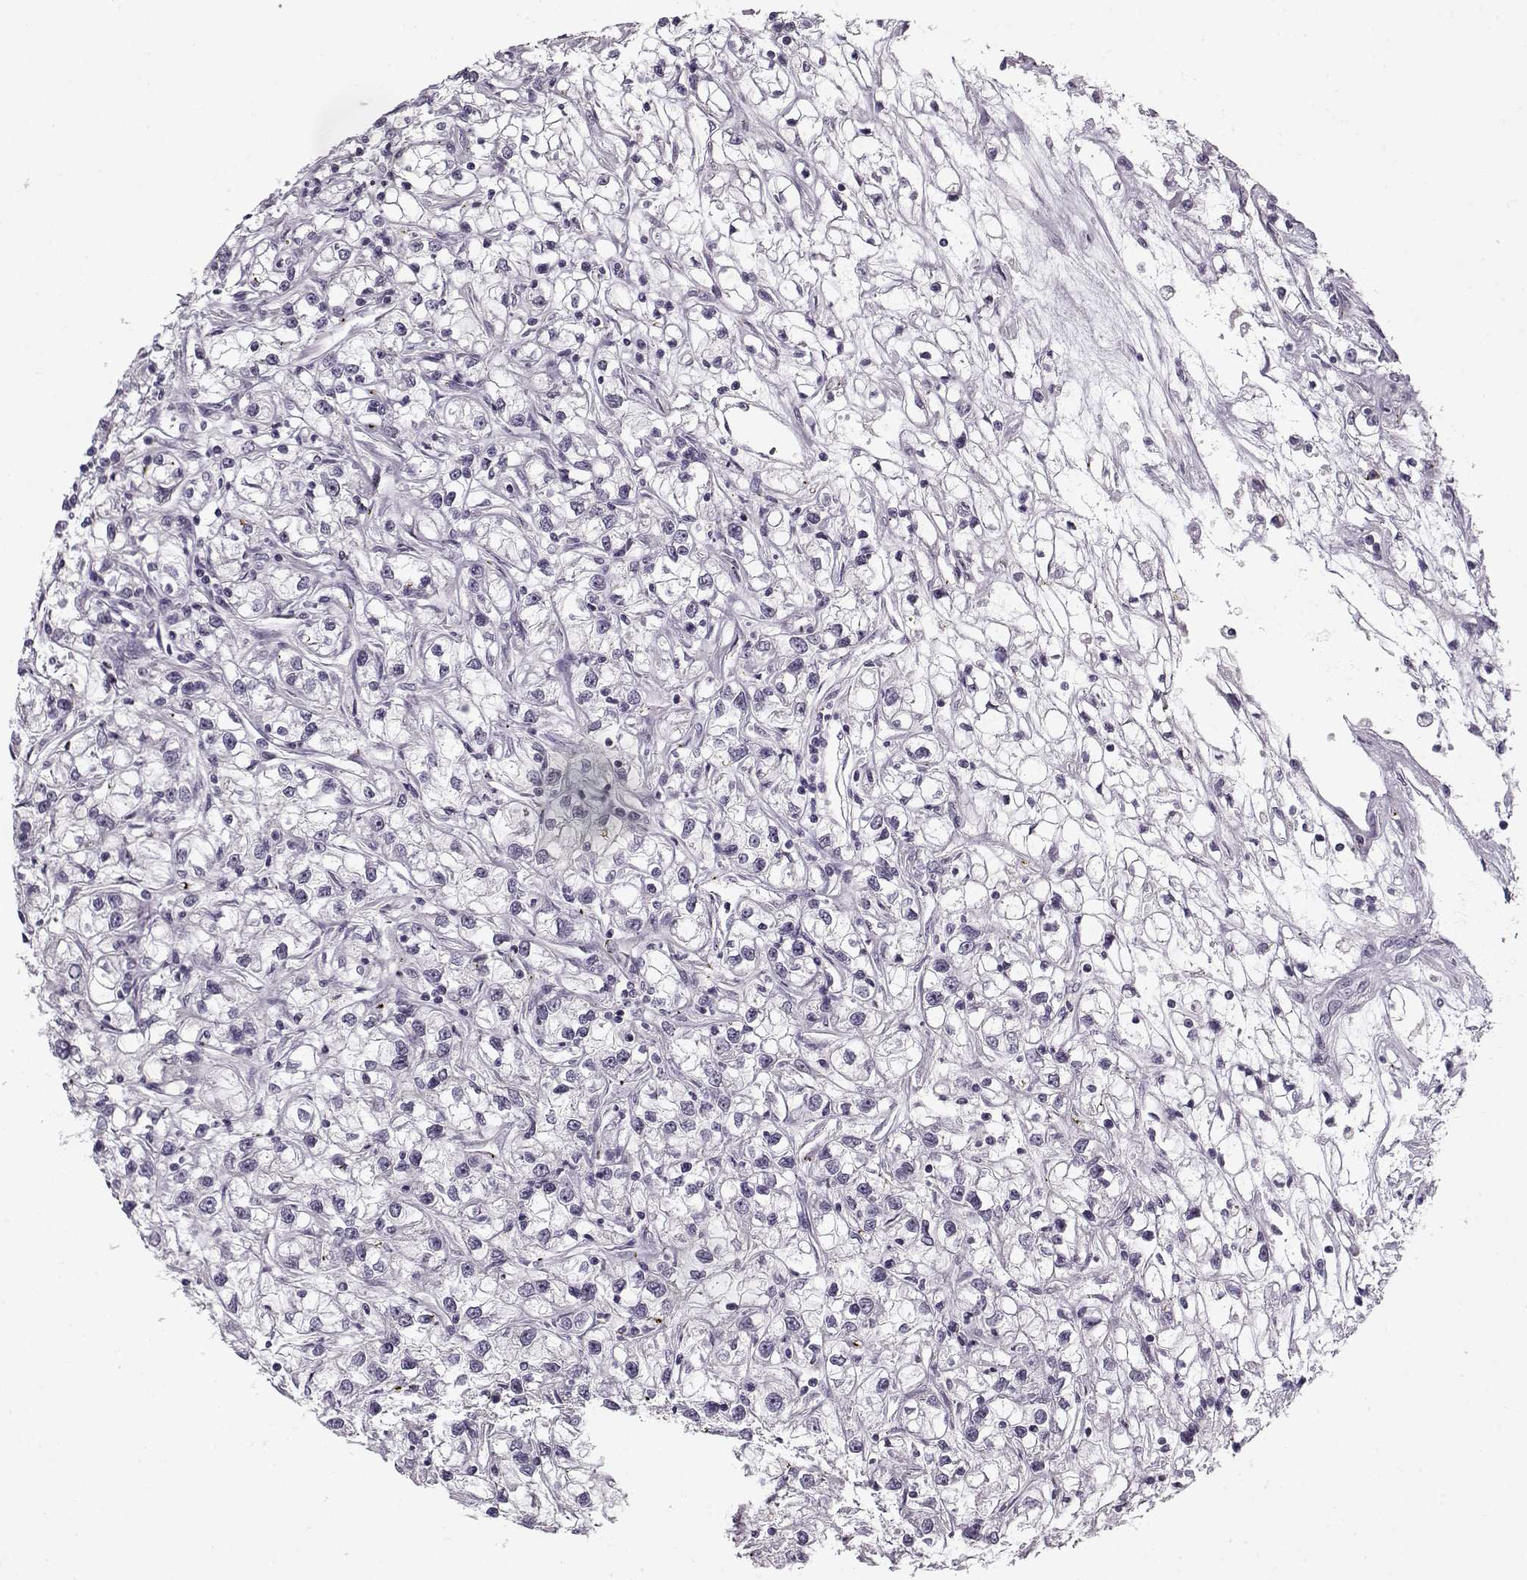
{"staining": {"intensity": "negative", "quantity": "none", "location": "none"}, "tissue": "renal cancer", "cell_type": "Tumor cells", "image_type": "cancer", "snomed": [{"axis": "morphology", "description": "Adenocarcinoma, NOS"}, {"axis": "topography", "description": "Kidney"}], "caption": "Photomicrograph shows no protein positivity in tumor cells of adenocarcinoma (renal) tissue. (DAB IHC visualized using brightfield microscopy, high magnification).", "gene": "PNMT", "patient": {"sex": "female", "age": 59}}